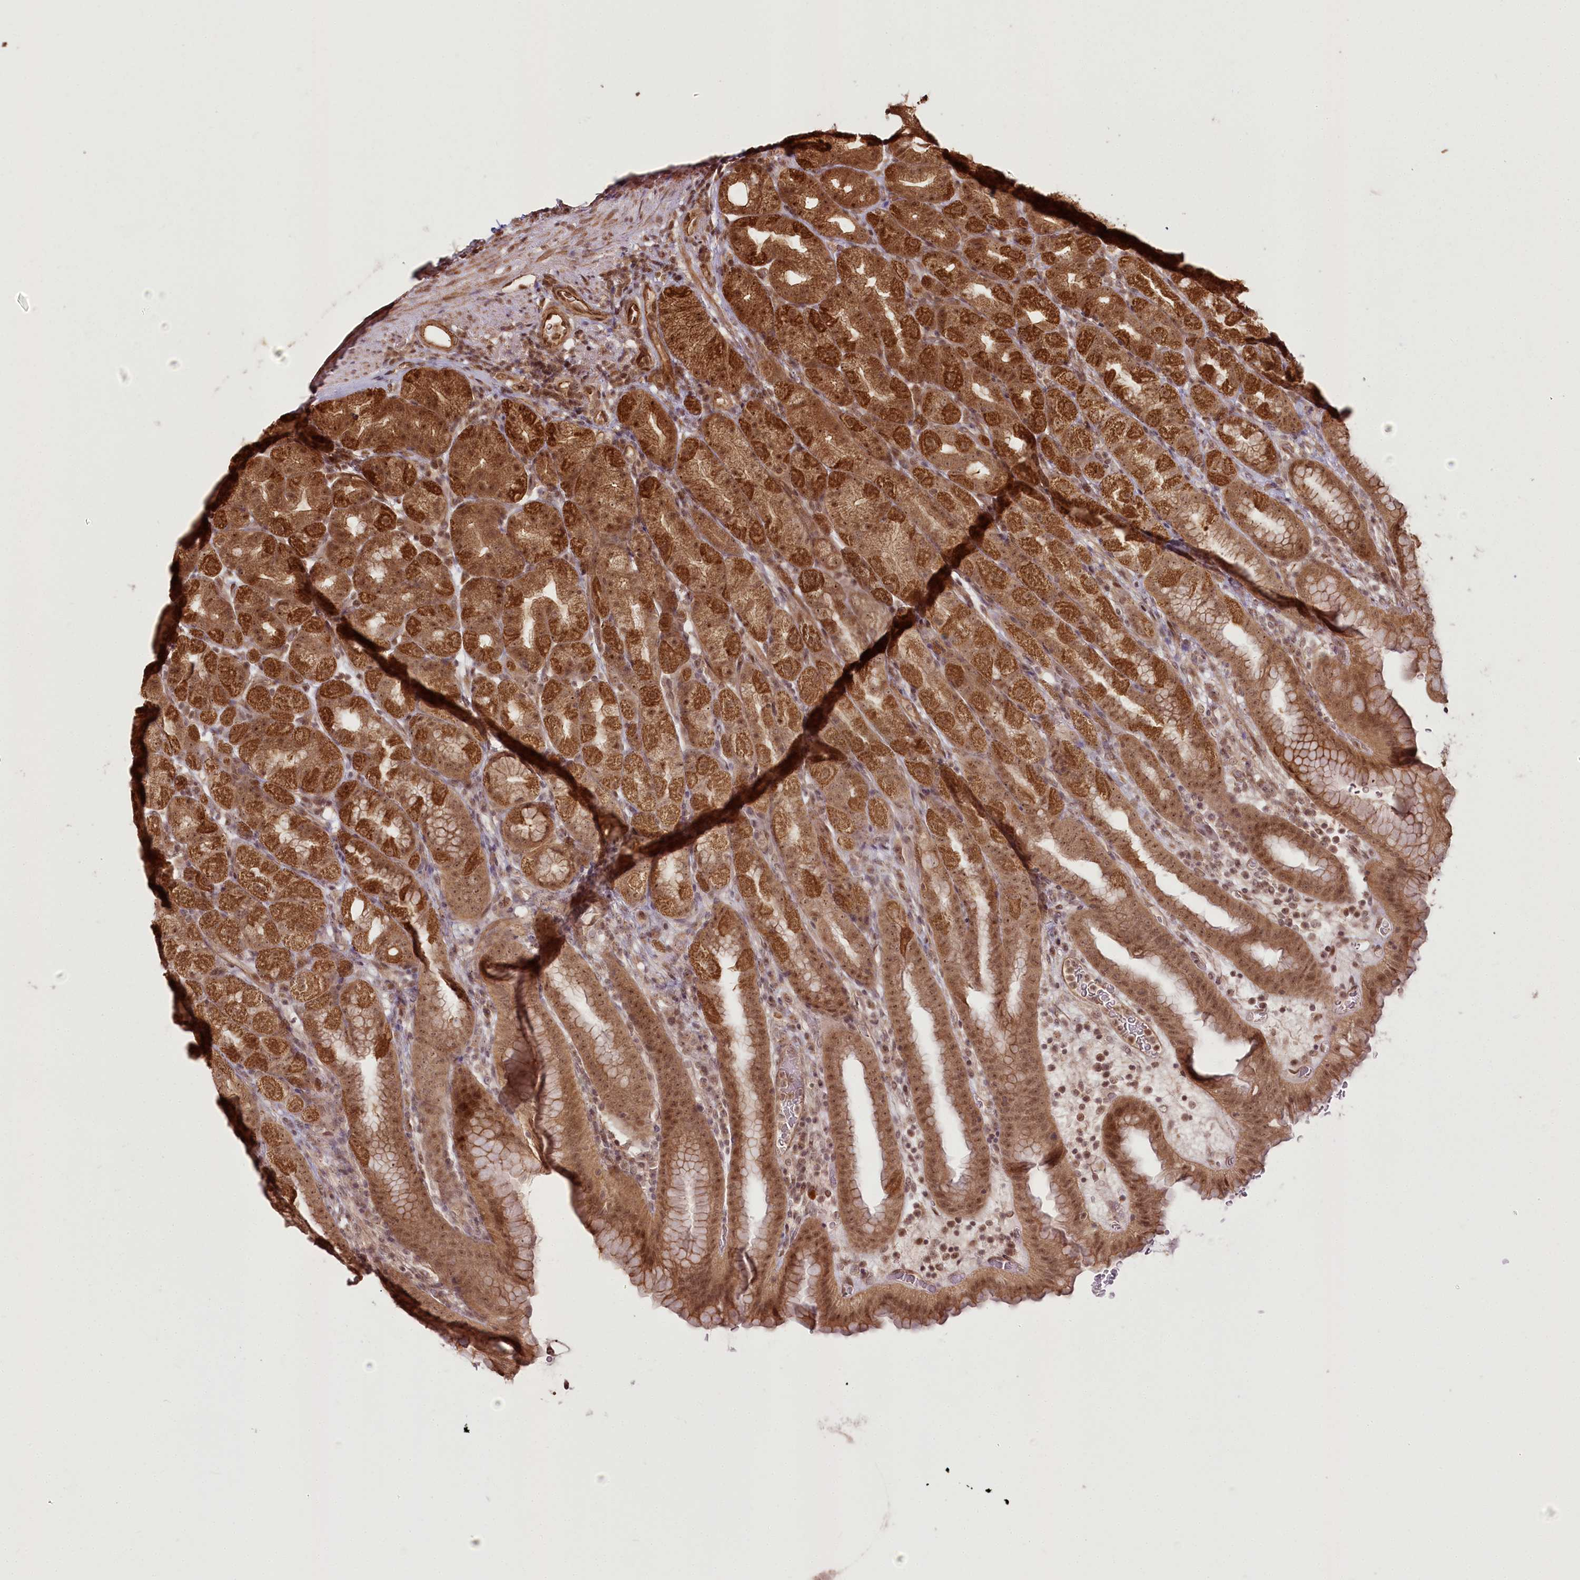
{"staining": {"intensity": "moderate", "quantity": ">75%", "location": "cytoplasmic/membranous,nuclear"}, "tissue": "stomach", "cell_type": "Glandular cells", "image_type": "normal", "snomed": [{"axis": "morphology", "description": "Normal tissue, NOS"}, {"axis": "topography", "description": "Stomach, upper"}], "caption": "High-magnification brightfield microscopy of unremarkable stomach stained with DAB (3,3'-diaminobenzidine) (brown) and counterstained with hematoxylin (blue). glandular cells exhibit moderate cytoplasmic/membranous,nuclear positivity is appreciated in approximately>75% of cells. (Stains: DAB (3,3'-diaminobenzidine) in brown, nuclei in blue, Microscopy: brightfield microscopy at high magnification).", "gene": "R3HDM2", "patient": {"sex": "male", "age": 68}}